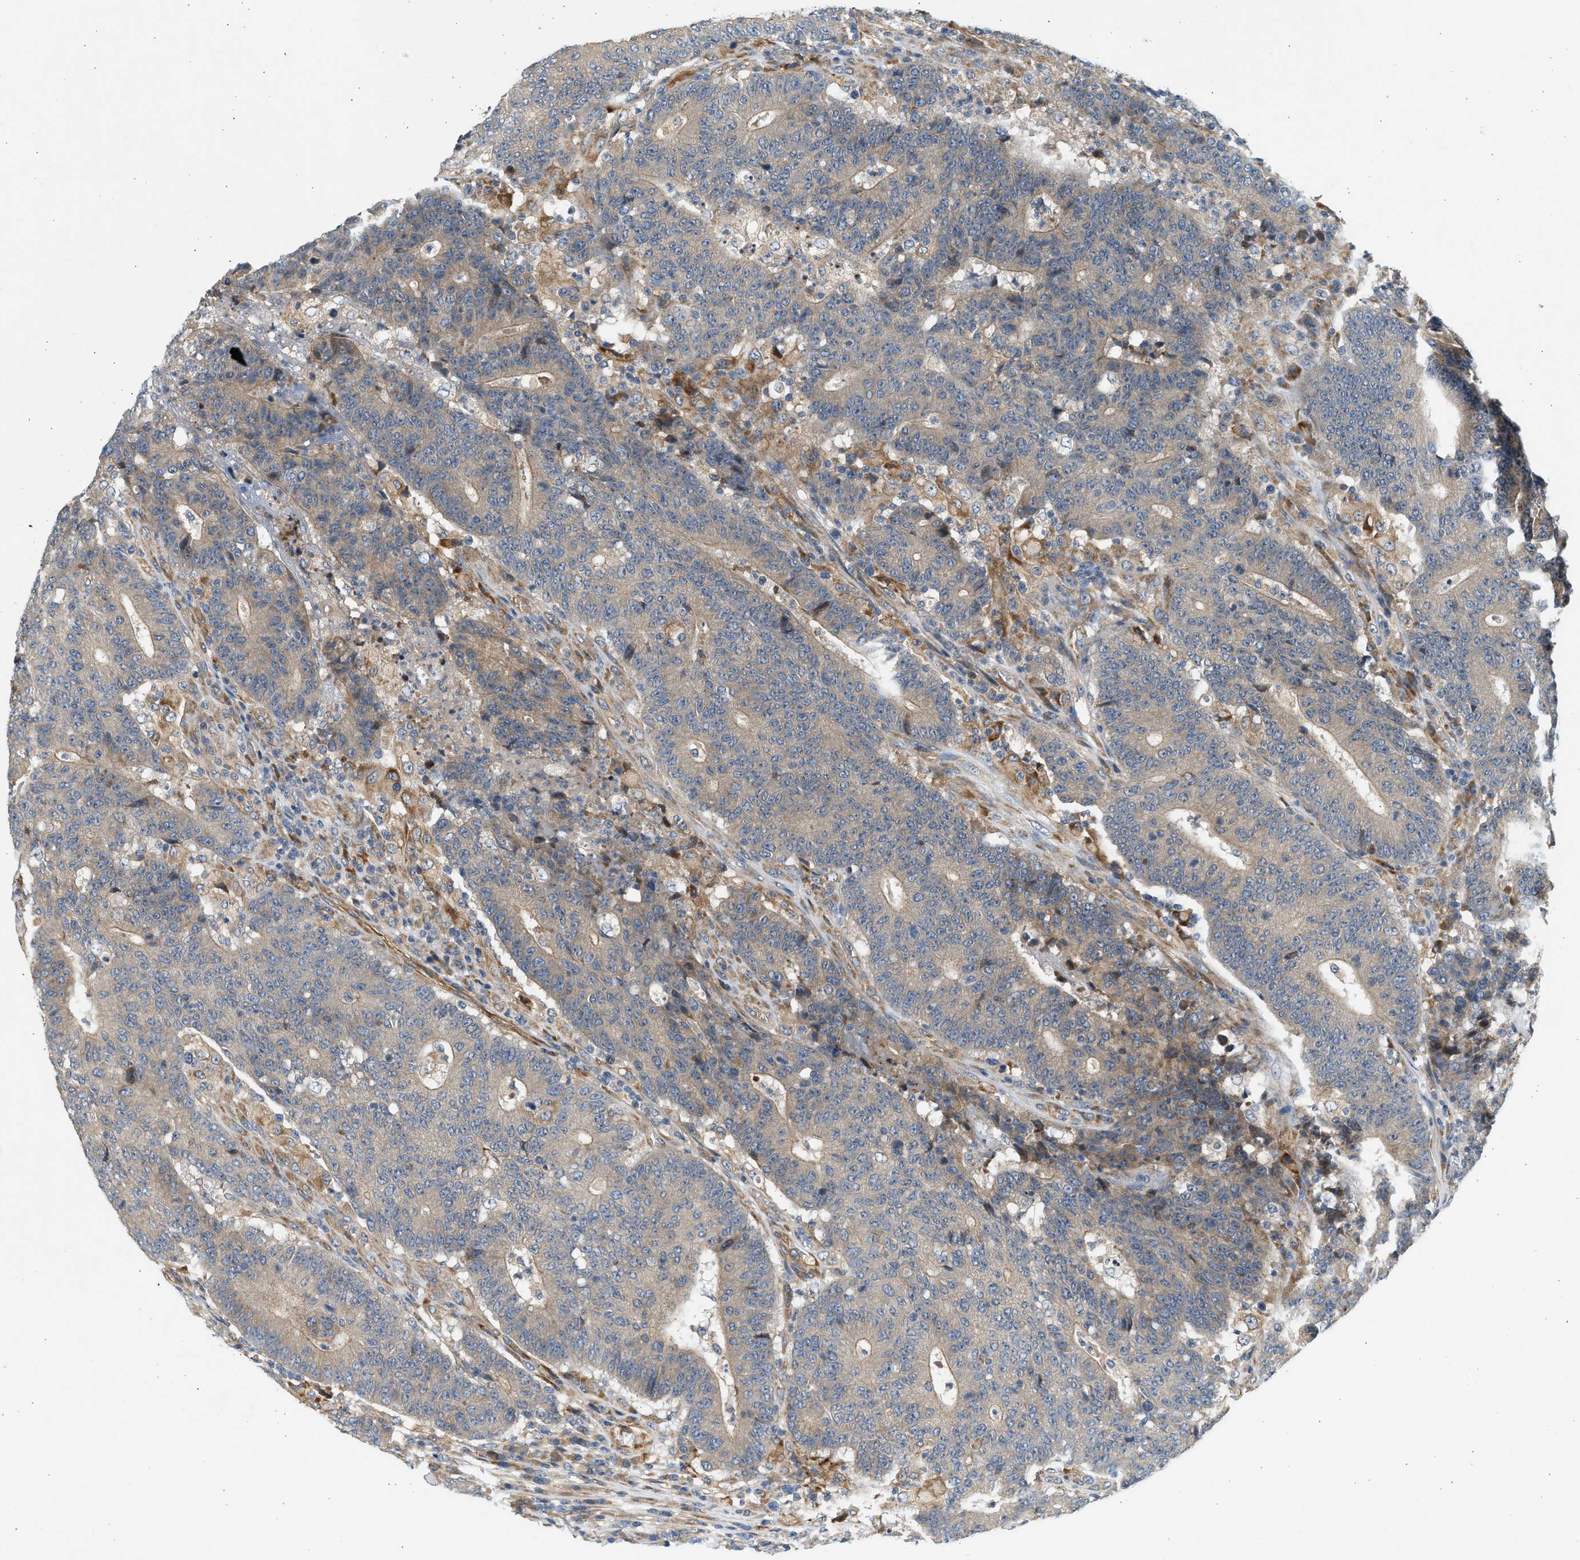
{"staining": {"intensity": "weak", "quantity": ">75%", "location": "cytoplasmic/membranous"}, "tissue": "colorectal cancer", "cell_type": "Tumor cells", "image_type": "cancer", "snomed": [{"axis": "morphology", "description": "Normal tissue, NOS"}, {"axis": "morphology", "description": "Adenocarcinoma, NOS"}, {"axis": "topography", "description": "Colon"}], "caption": "Approximately >75% of tumor cells in colorectal cancer show weak cytoplasmic/membranous protein staining as visualized by brown immunohistochemical staining.", "gene": "KDELR2", "patient": {"sex": "female", "age": 75}}